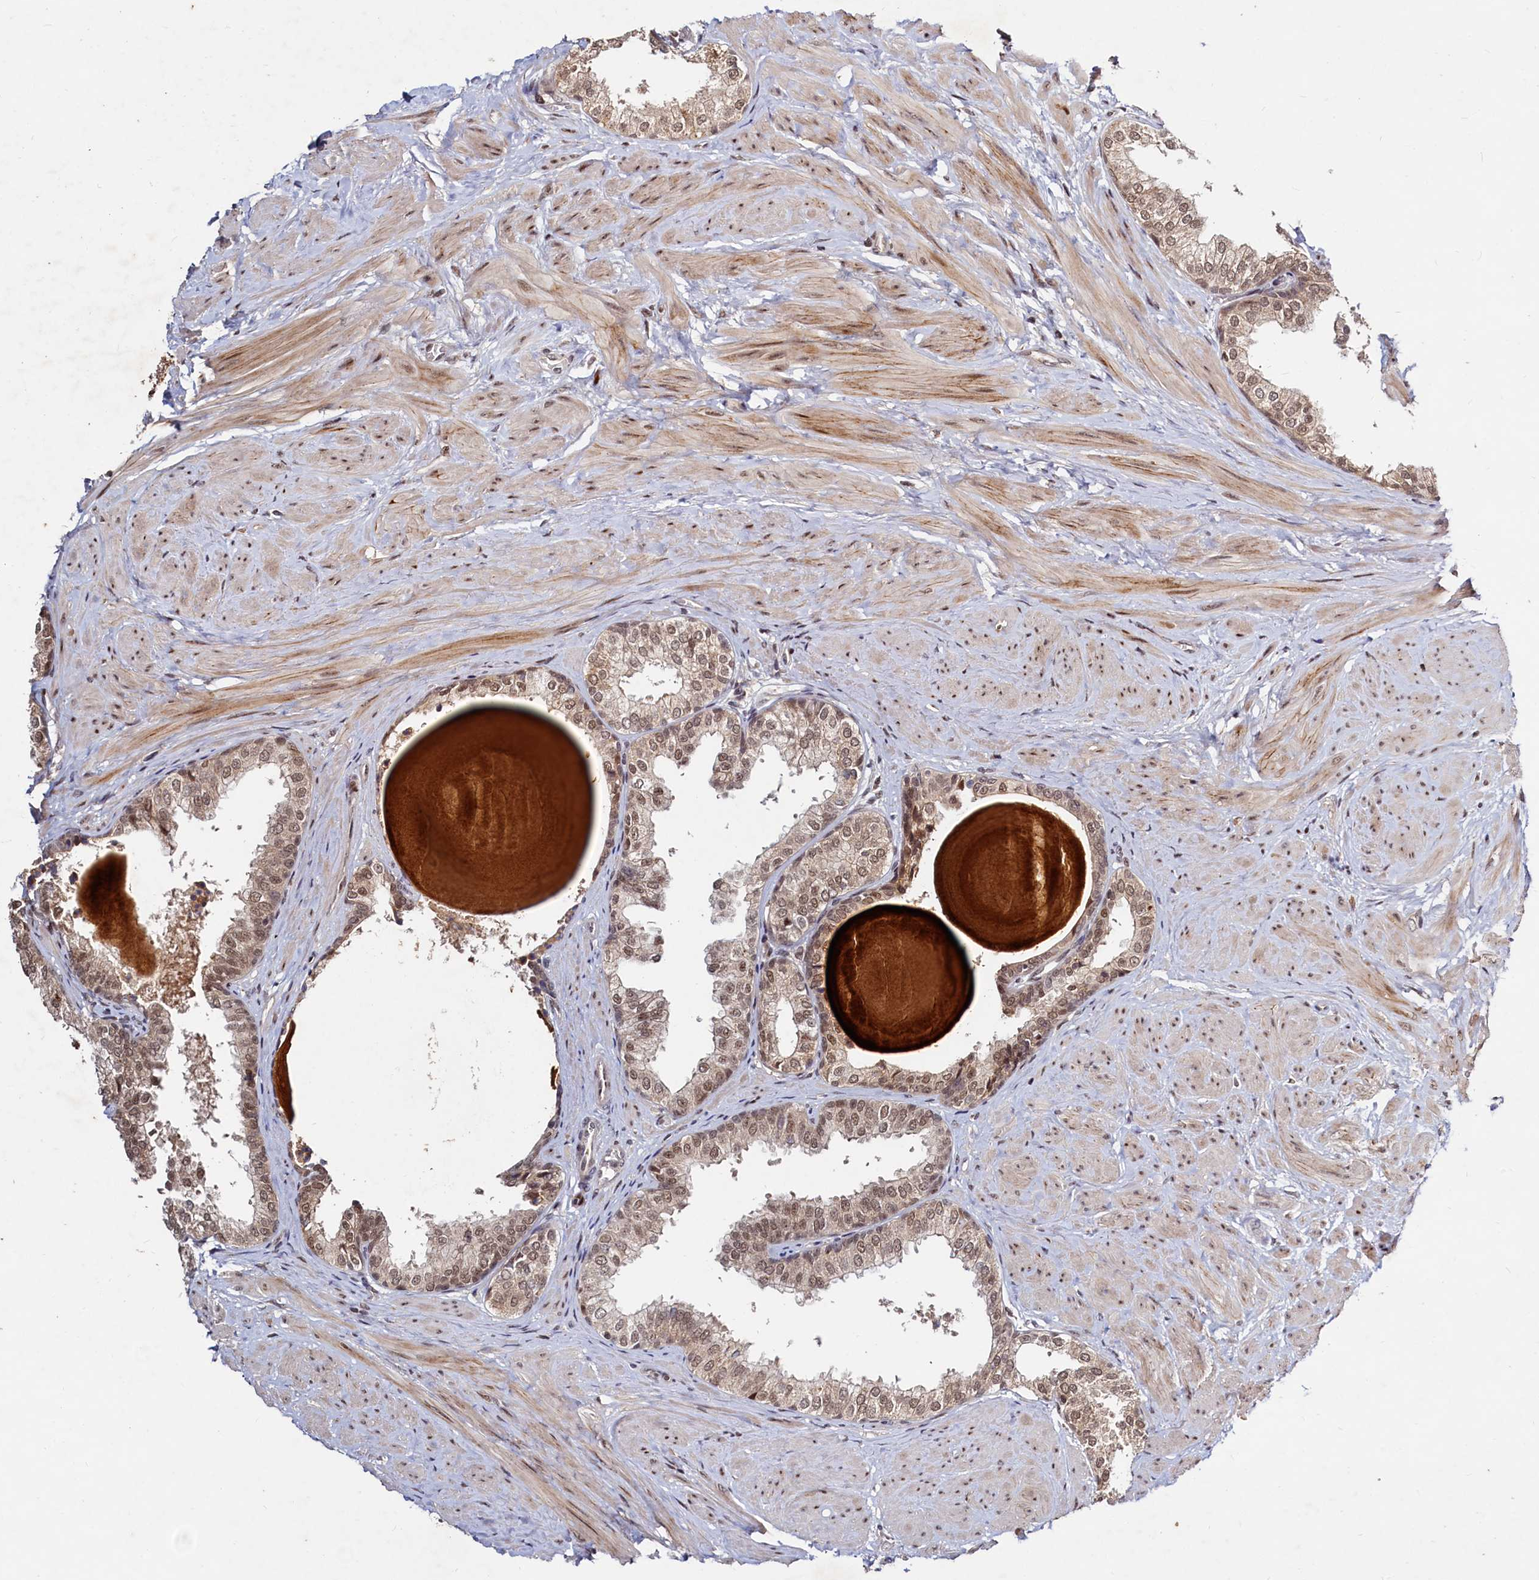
{"staining": {"intensity": "moderate", "quantity": ">75%", "location": "nuclear"}, "tissue": "prostate", "cell_type": "Glandular cells", "image_type": "normal", "snomed": [{"axis": "morphology", "description": "Normal tissue, NOS"}, {"axis": "topography", "description": "Prostate"}], "caption": "A brown stain highlights moderate nuclear staining of a protein in glandular cells of normal human prostate. Using DAB (3,3'-diaminobenzidine) (brown) and hematoxylin (blue) stains, captured at high magnification using brightfield microscopy.", "gene": "TRAPPC4", "patient": {"sex": "male", "age": 48}}